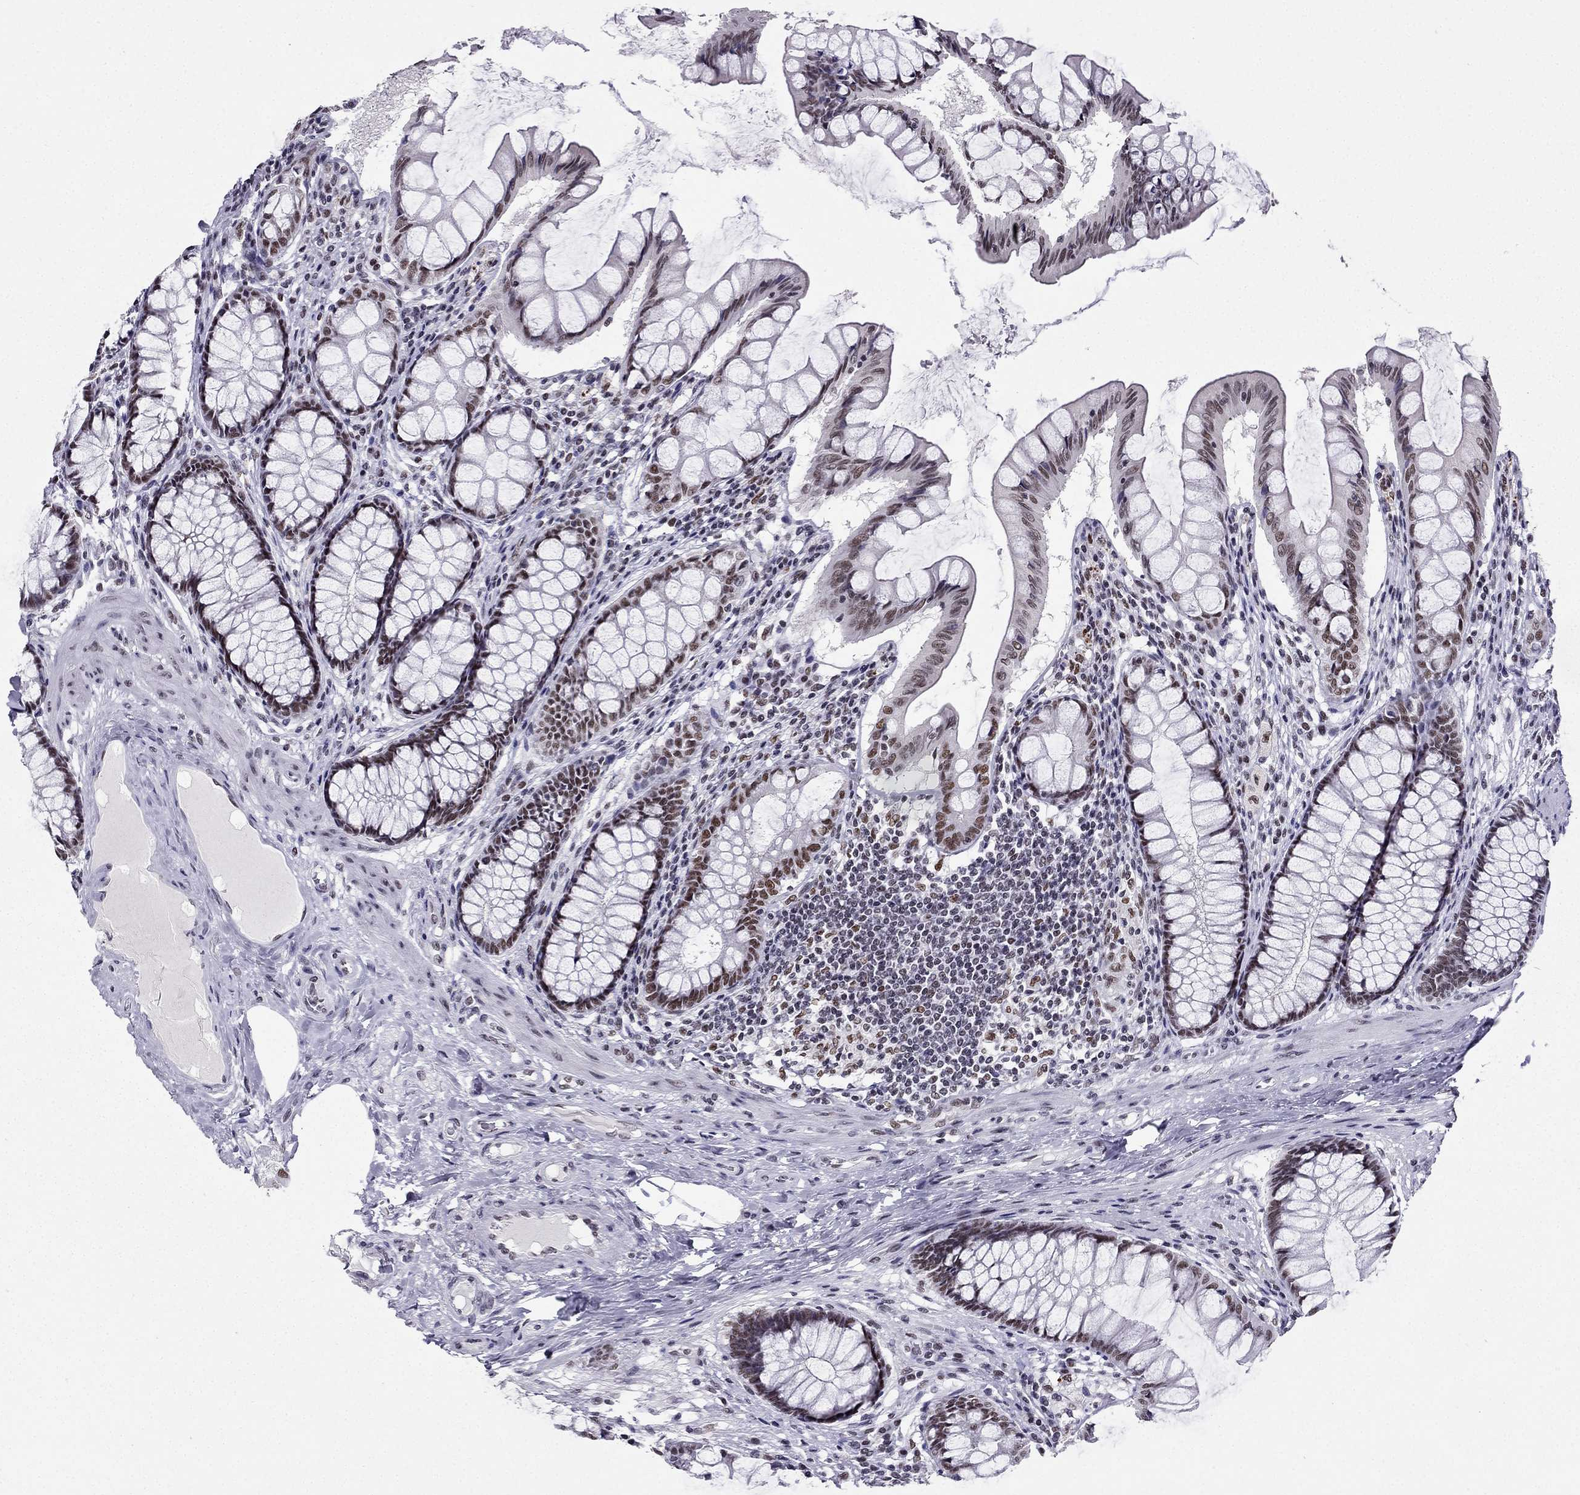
{"staining": {"intensity": "moderate", "quantity": "25%-75%", "location": "nuclear"}, "tissue": "colon", "cell_type": "Endothelial cells", "image_type": "normal", "snomed": [{"axis": "morphology", "description": "Normal tissue, NOS"}, {"axis": "topography", "description": "Colon"}], "caption": "Moderate nuclear positivity is present in approximately 25%-75% of endothelial cells in unremarkable colon.", "gene": "ZNF420", "patient": {"sex": "female", "age": 65}}